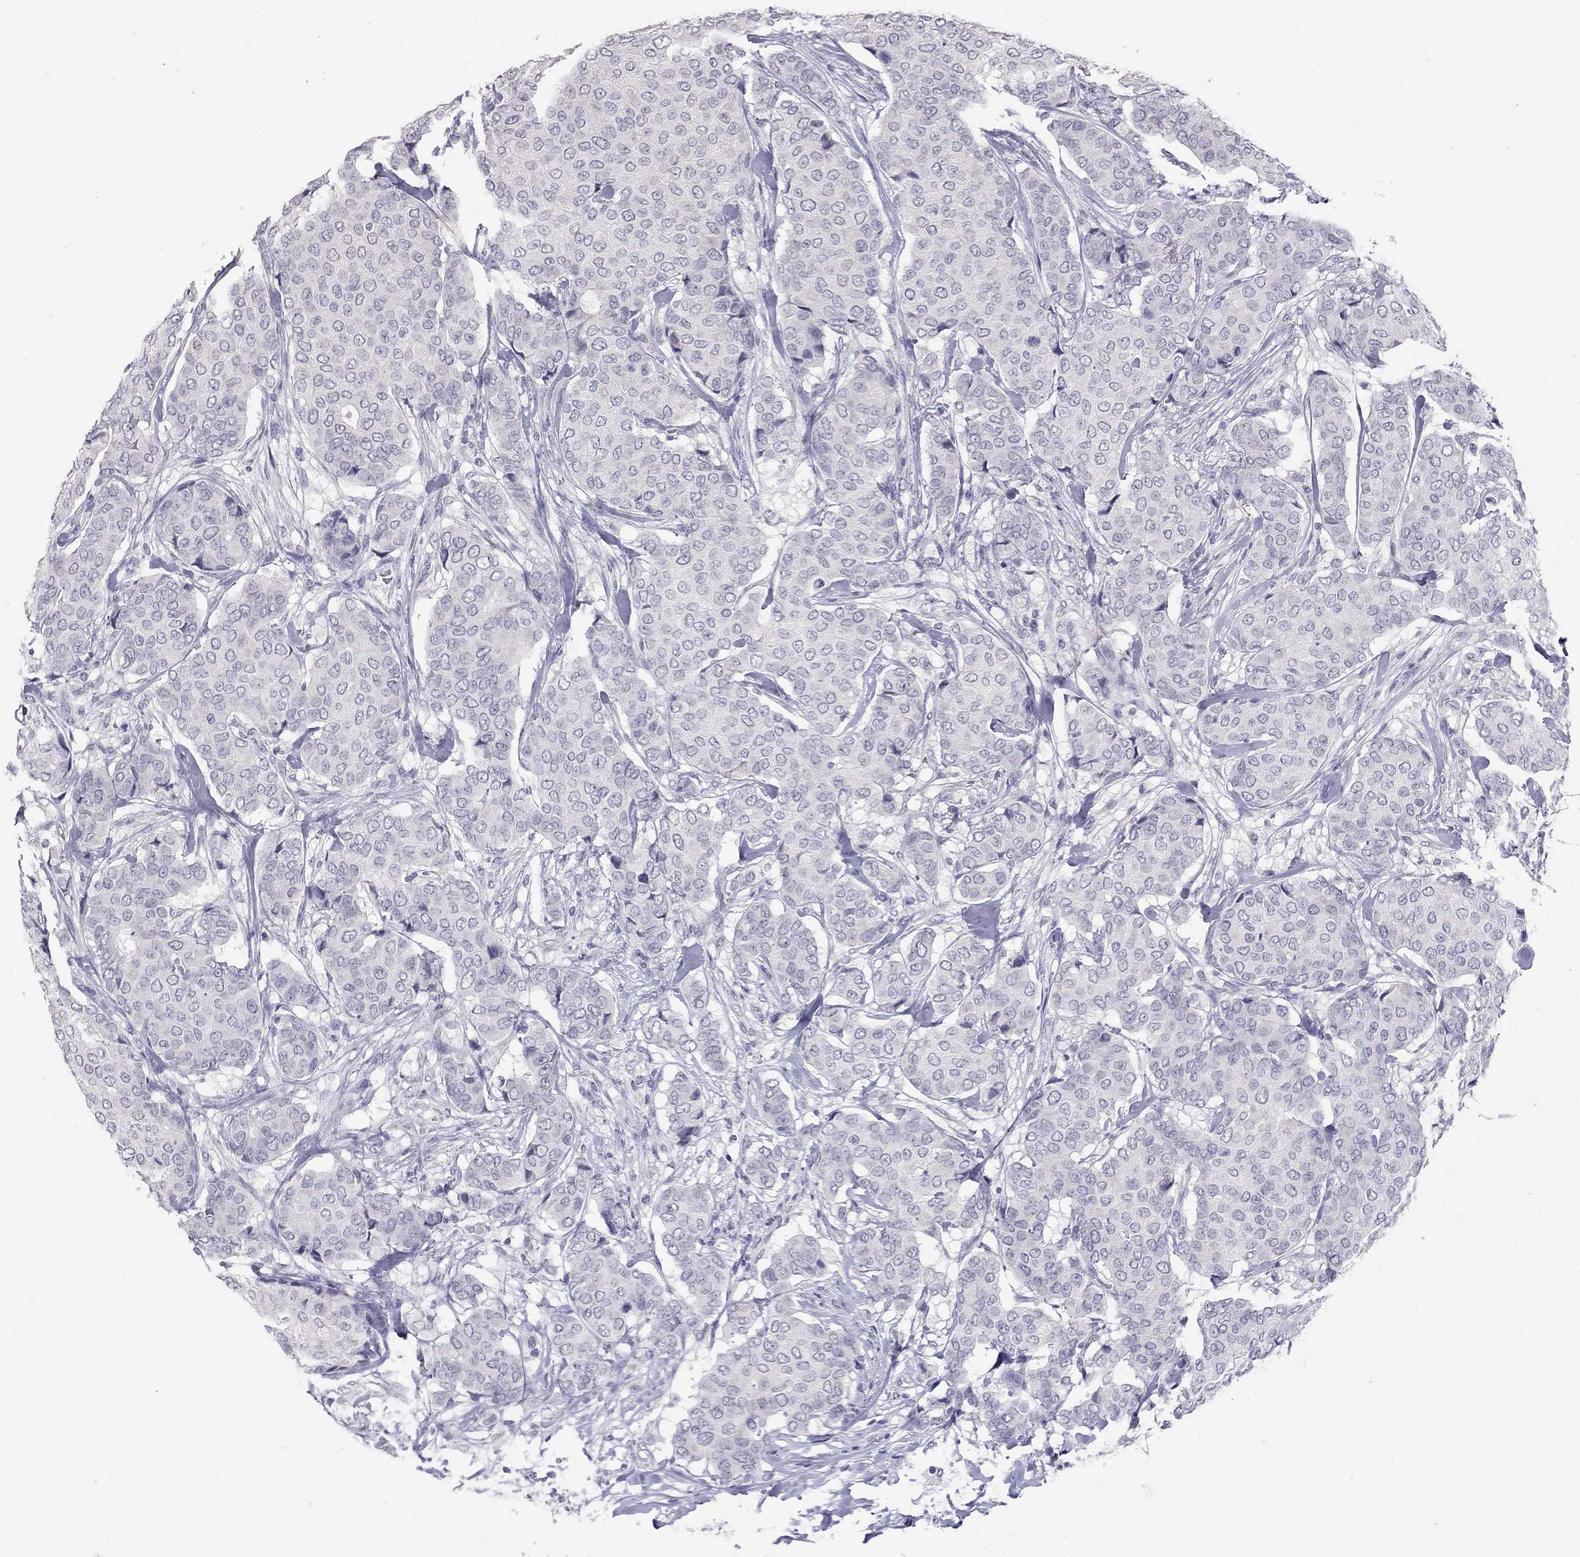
{"staining": {"intensity": "negative", "quantity": "none", "location": "none"}, "tissue": "breast cancer", "cell_type": "Tumor cells", "image_type": "cancer", "snomed": [{"axis": "morphology", "description": "Duct carcinoma"}, {"axis": "topography", "description": "Breast"}], "caption": "Immunohistochemistry photomicrograph of human breast invasive ductal carcinoma stained for a protein (brown), which exhibits no expression in tumor cells.", "gene": "SLAMF1", "patient": {"sex": "female", "age": 75}}